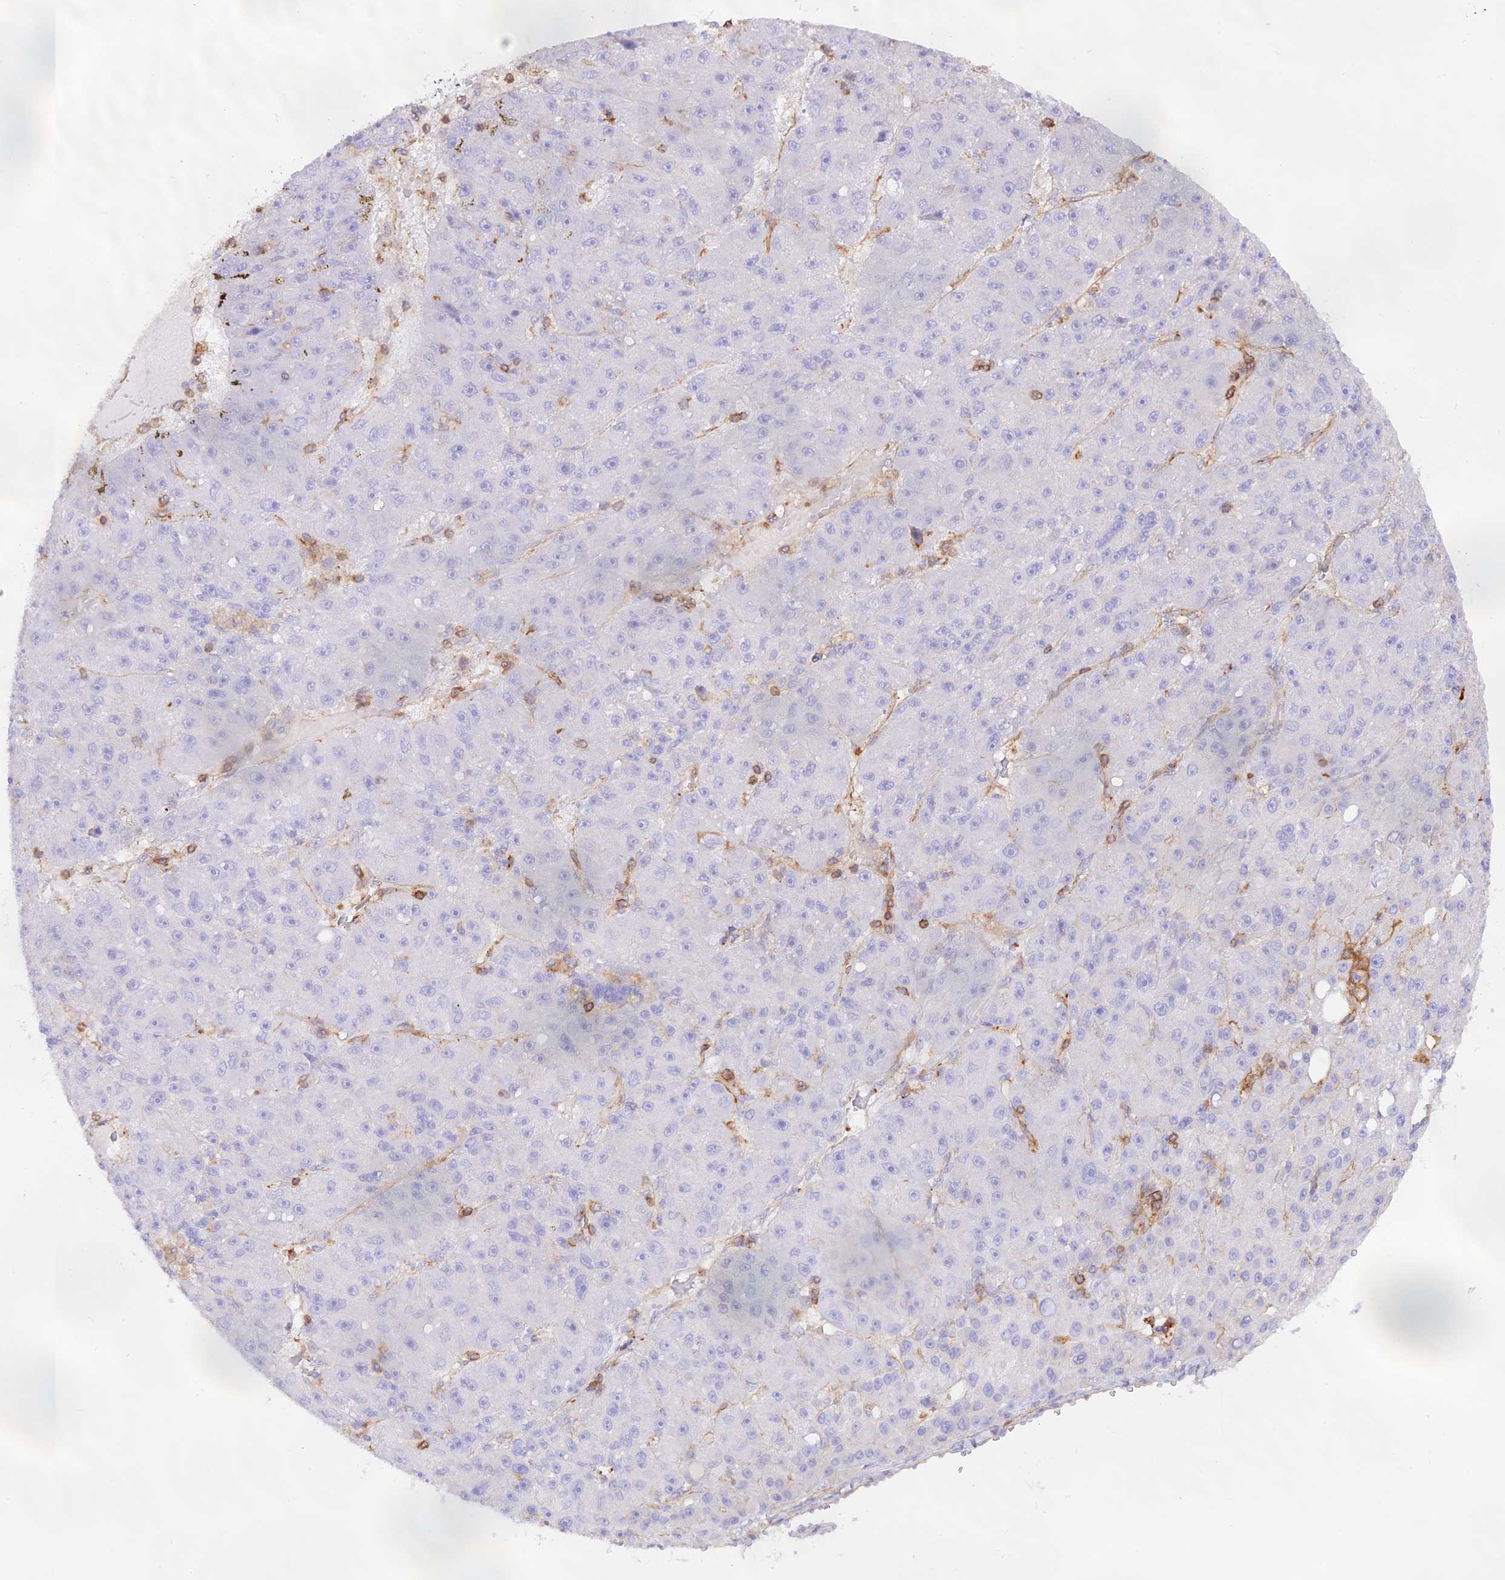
{"staining": {"intensity": "negative", "quantity": "none", "location": "none"}, "tissue": "liver cancer", "cell_type": "Tumor cells", "image_type": "cancer", "snomed": [{"axis": "morphology", "description": "Carcinoma, Hepatocellular, NOS"}, {"axis": "topography", "description": "Liver"}], "caption": "Tumor cells are negative for protein expression in human hepatocellular carcinoma (liver). Nuclei are stained in blue.", "gene": "DENND1C", "patient": {"sex": "male", "age": 67}}